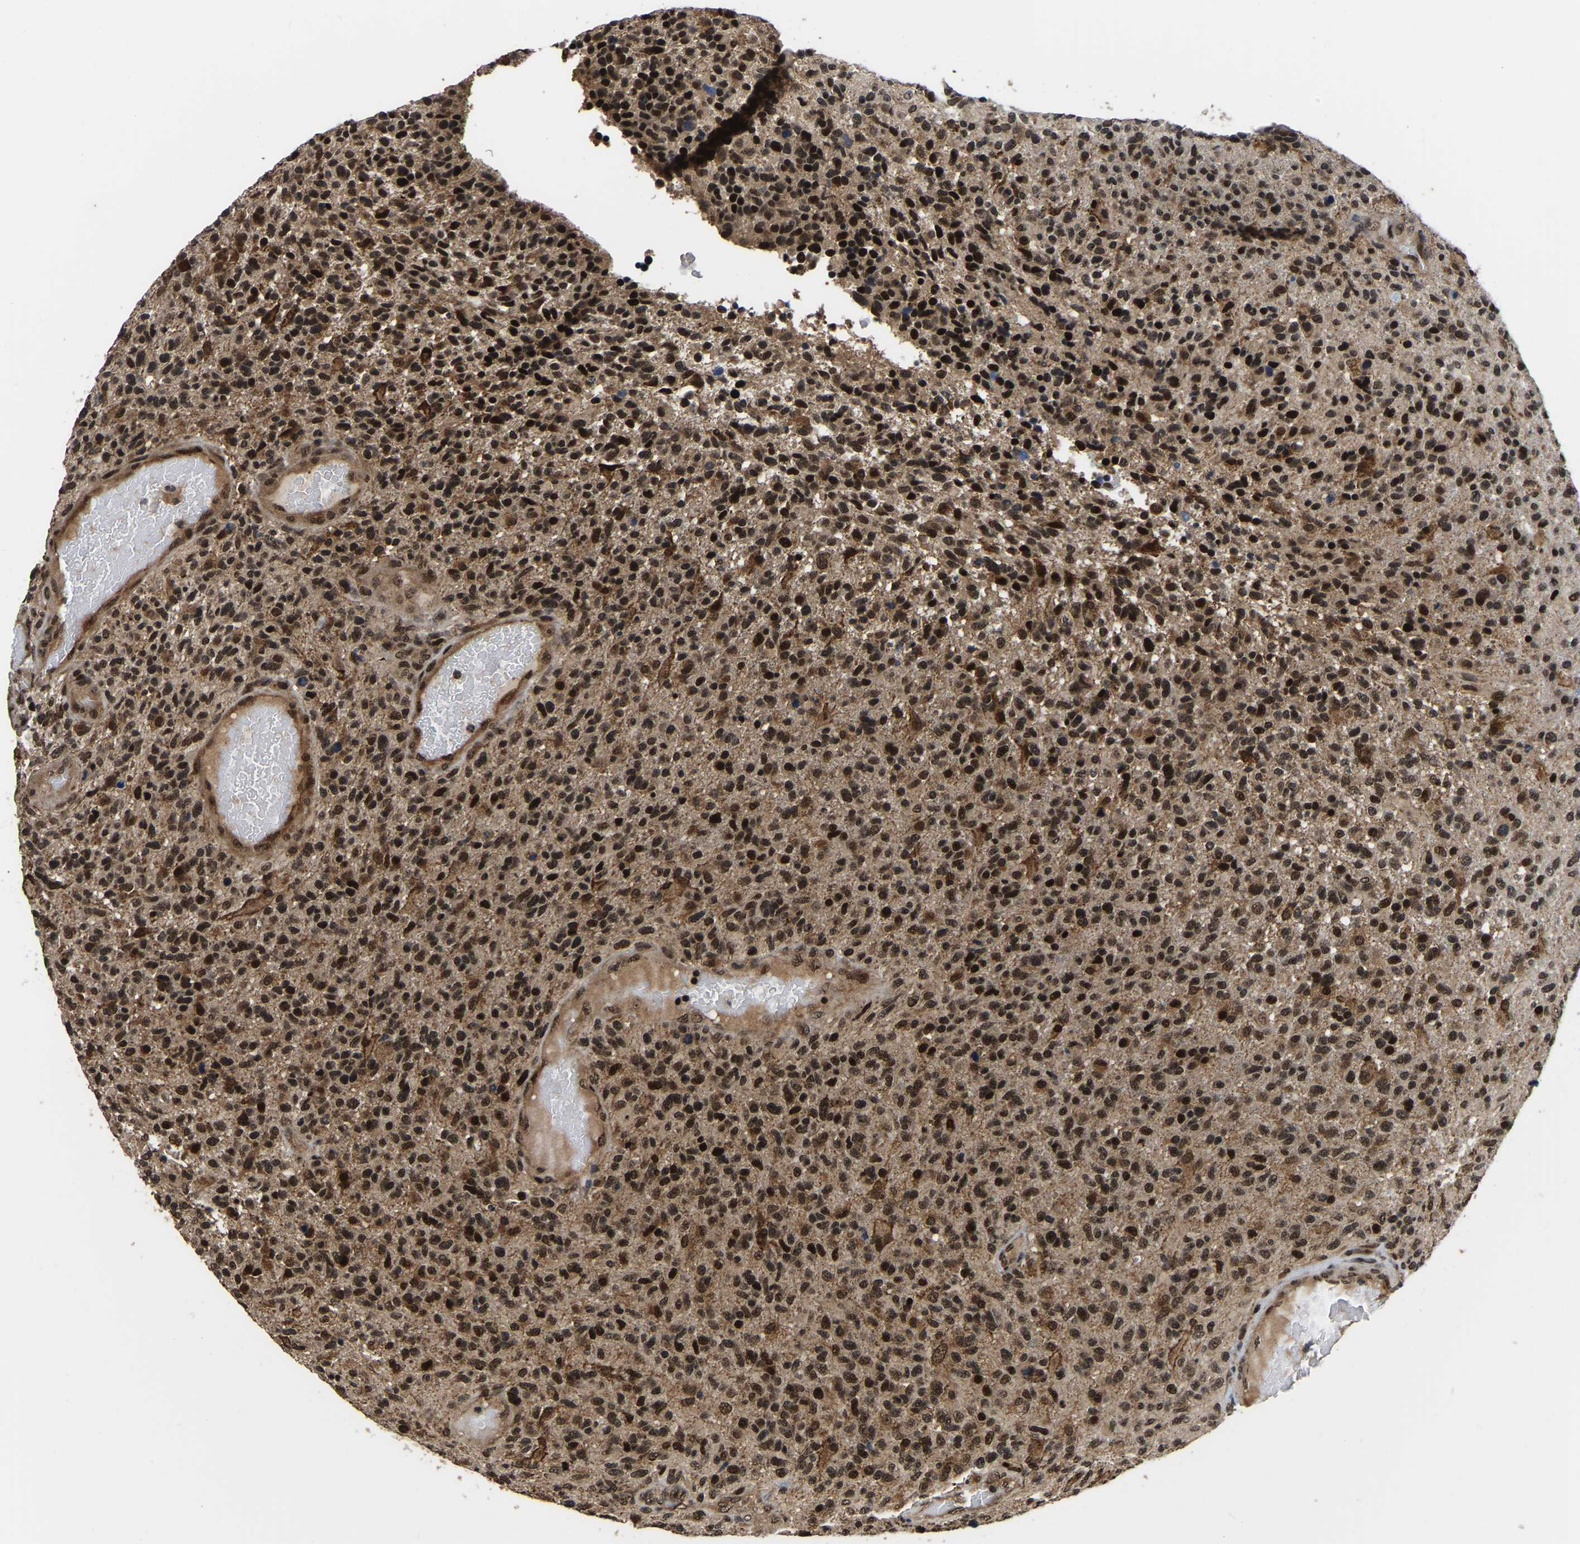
{"staining": {"intensity": "strong", "quantity": ">75%", "location": "cytoplasmic/membranous,nuclear"}, "tissue": "glioma", "cell_type": "Tumor cells", "image_type": "cancer", "snomed": [{"axis": "morphology", "description": "Glioma, malignant, High grade"}, {"axis": "topography", "description": "Brain"}], "caption": "This image reveals glioma stained with IHC to label a protein in brown. The cytoplasmic/membranous and nuclear of tumor cells show strong positivity for the protein. Nuclei are counter-stained blue.", "gene": "CIAO1", "patient": {"sex": "male", "age": 72}}